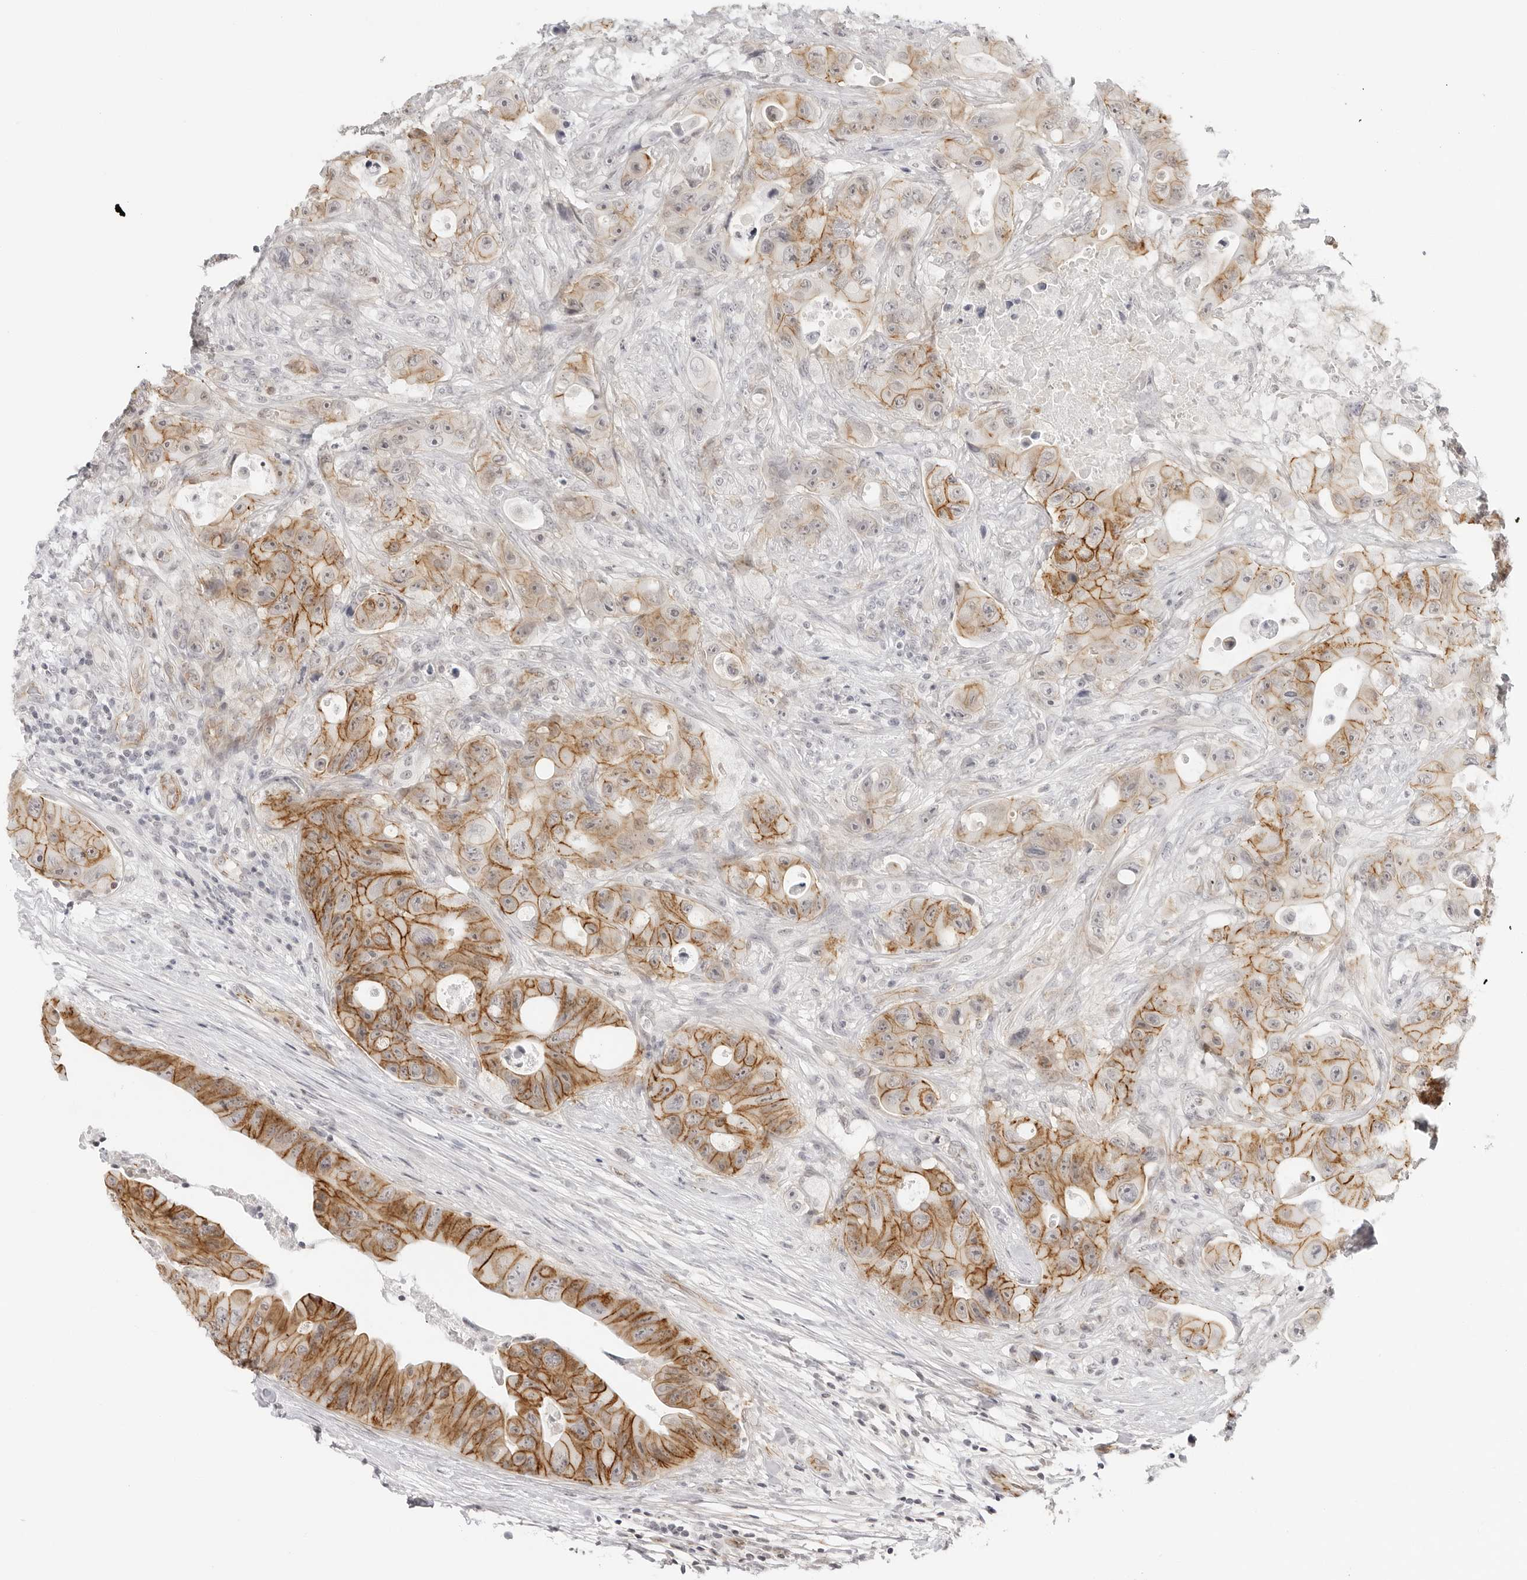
{"staining": {"intensity": "moderate", "quantity": ">75%", "location": "cytoplasmic/membranous"}, "tissue": "colorectal cancer", "cell_type": "Tumor cells", "image_type": "cancer", "snomed": [{"axis": "morphology", "description": "Adenocarcinoma, NOS"}, {"axis": "topography", "description": "Colon"}], "caption": "Tumor cells demonstrate moderate cytoplasmic/membranous positivity in about >75% of cells in colorectal adenocarcinoma.", "gene": "TRAPPC3", "patient": {"sex": "female", "age": 46}}